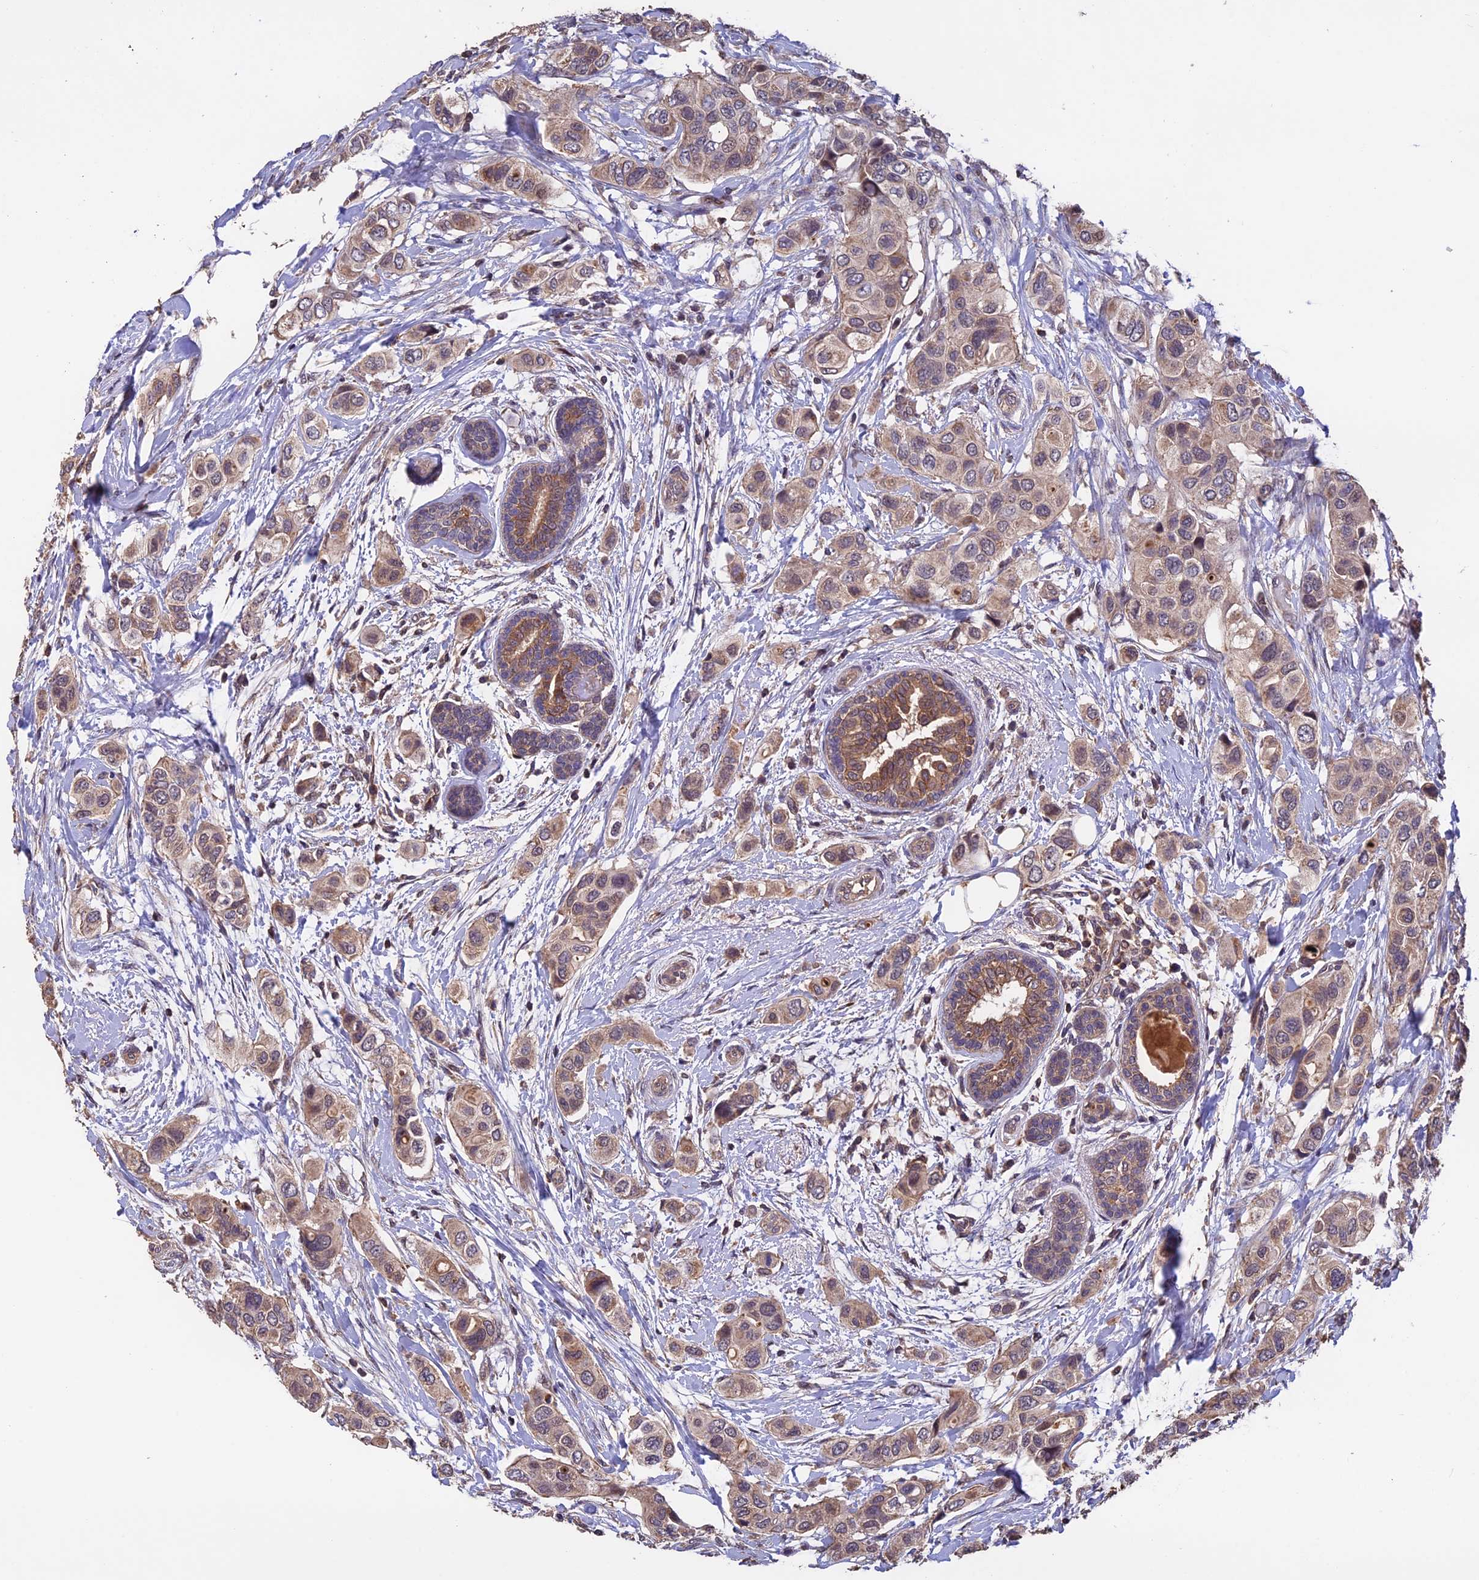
{"staining": {"intensity": "weak", "quantity": ">75%", "location": "cytoplasmic/membranous"}, "tissue": "breast cancer", "cell_type": "Tumor cells", "image_type": "cancer", "snomed": [{"axis": "morphology", "description": "Lobular carcinoma"}, {"axis": "topography", "description": "Breast"}], "caption": "Breast cancer (lobular carcinoma) tissue displays weak cytoplasmic/membranous positivity in about >75% of tumor cells", "gene": "PKD2L2", "patient": {"sex": "female", "age": 51}}